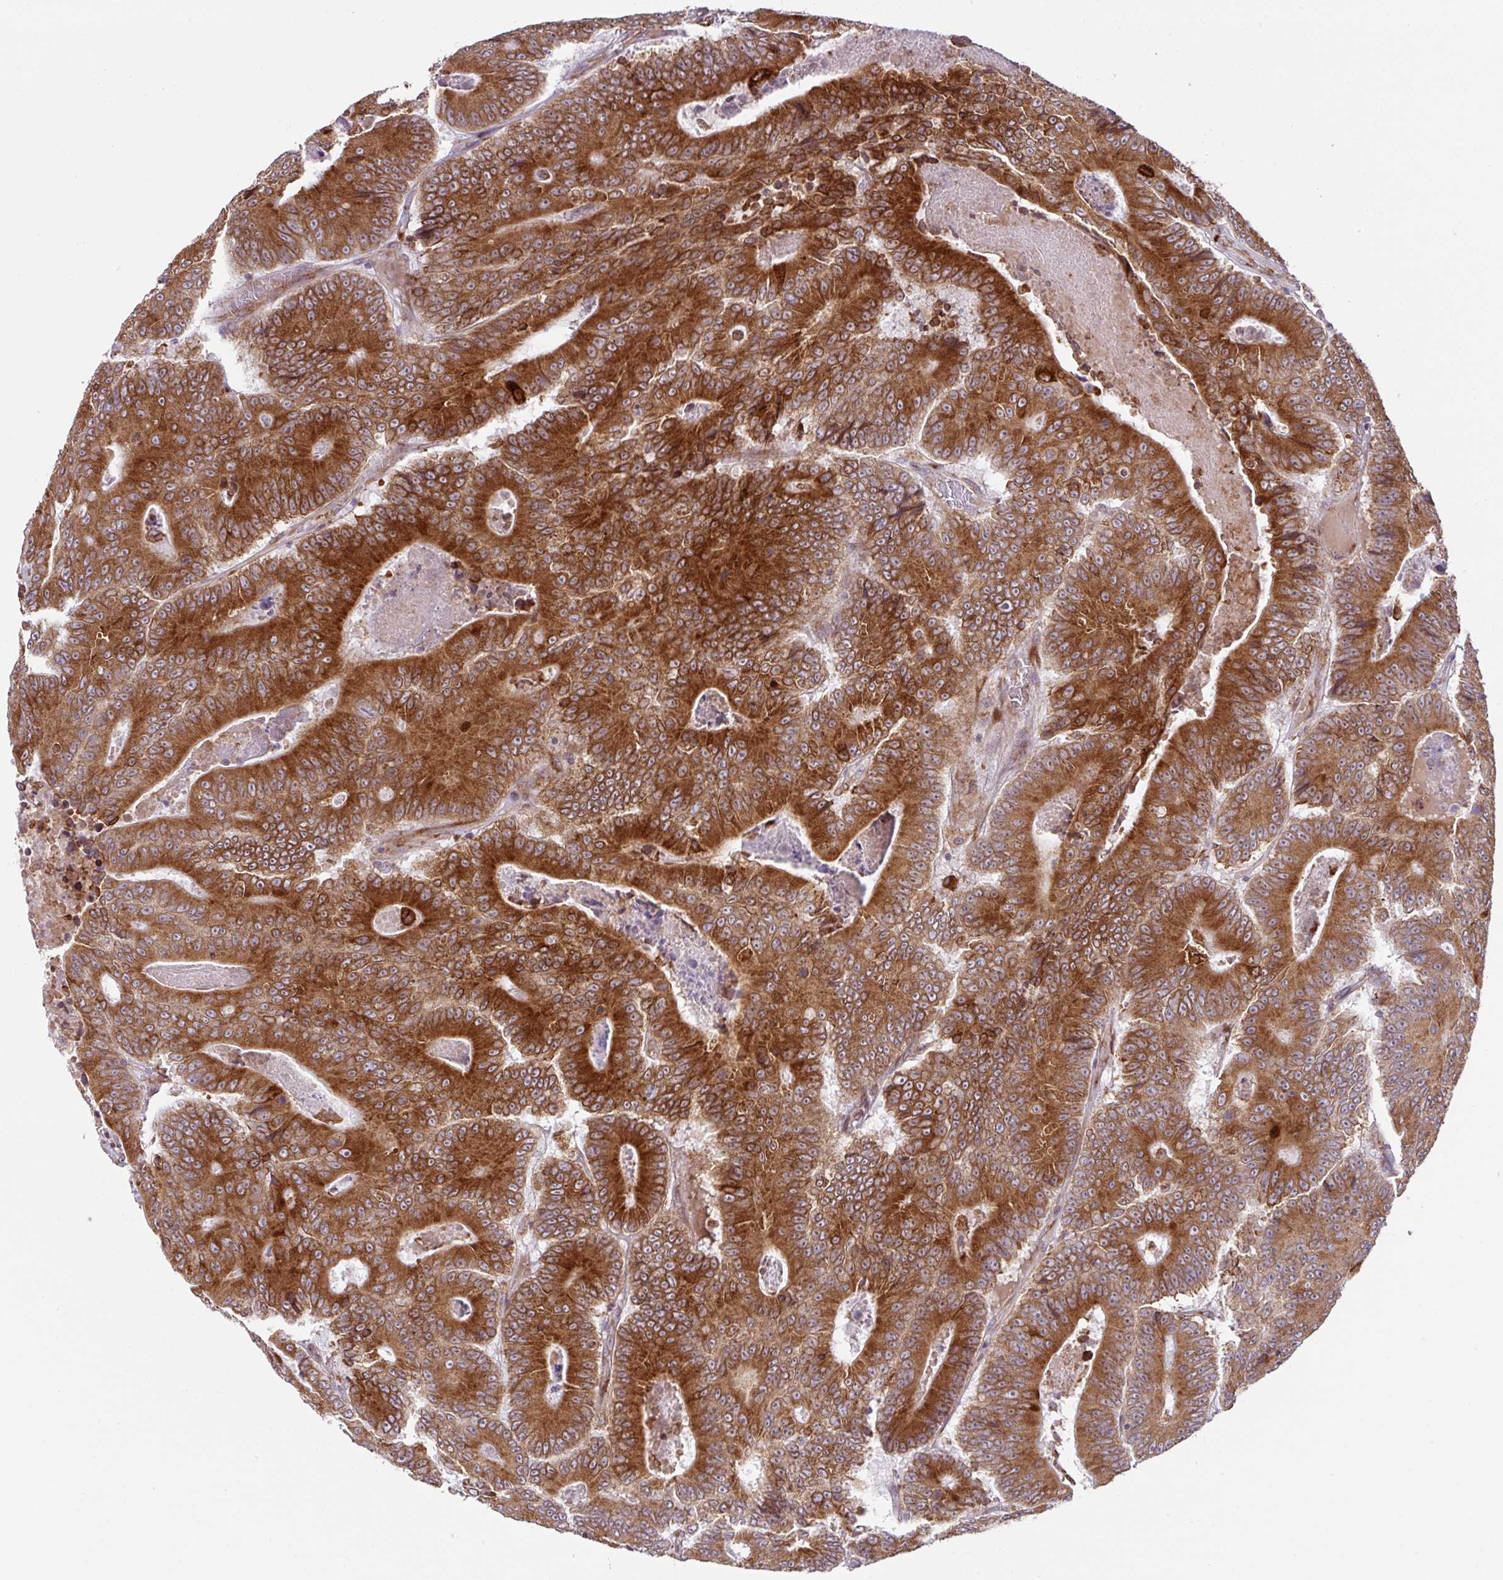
{"staining": {"intensity": "strong", "quantity": ">75%", "location": "cytoplasmic/membranous"}, "tissue": "colorectal cancer", "cell_type": "Tumor cells", "image_type": "cancer", "snomed": [{"axis": "morphology", "description": "Adenocarcinoma, NOS"}, {"axis": "topography", "description": "Colon"}], "caption": "This is an image of immunohistochemistry (IHC) staining of colorectal cancer, which shows strong positivity in the cytoplasmic/membranous of tumor cells.", "gene": "SLC39A7", "patient": {"sex": "male", "age": 83}}